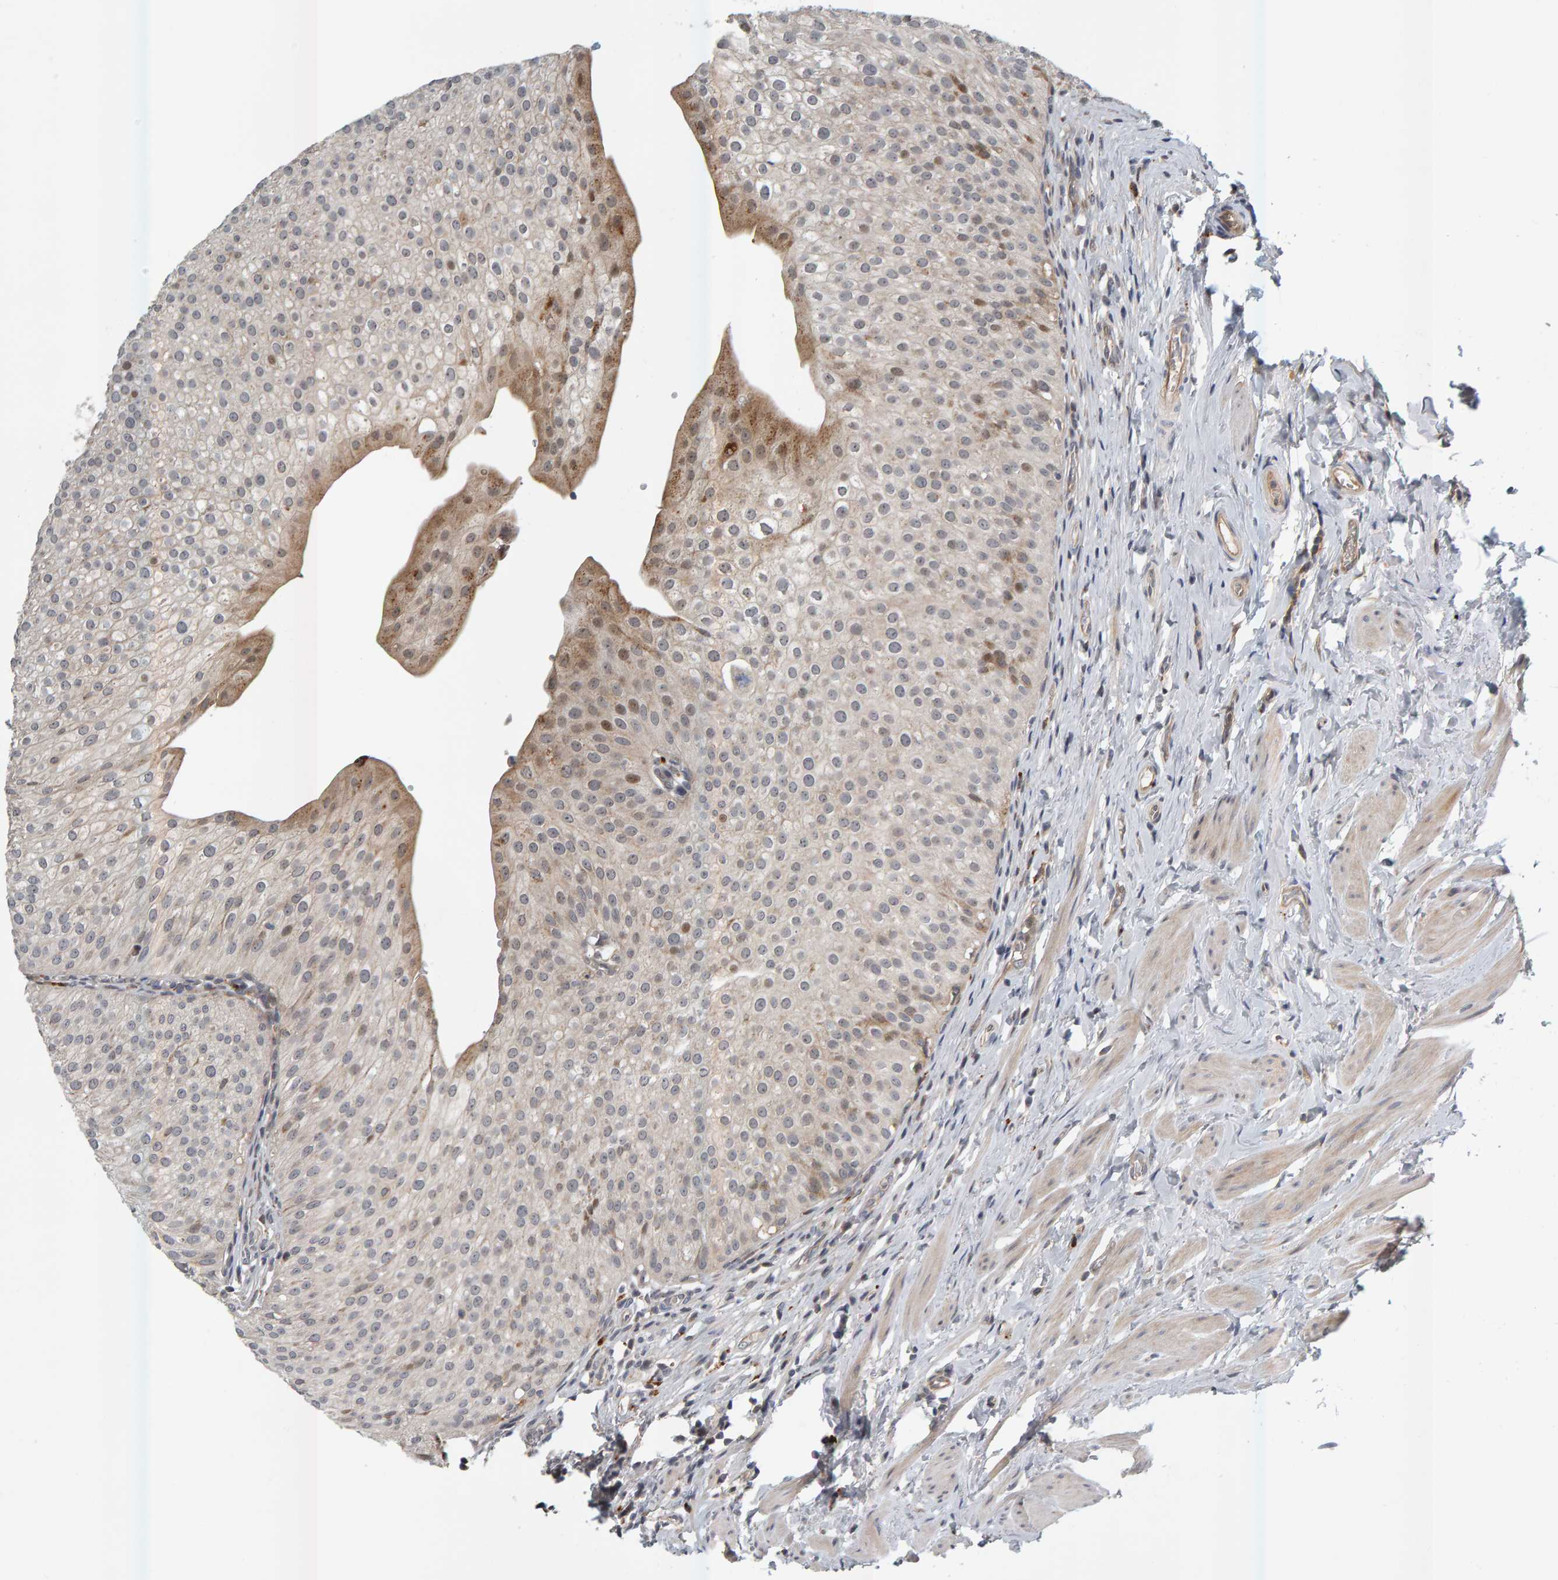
{"staining": {"intensity": "weak", "quantity": "<25%", "location": "cytoplasmic/membranous,nuclear"}, "tissue": "urothelial cancer", "cell_type": "Tumor cells", "image_type": "cancer", "snomed": [{"axis": "morphology", "description": "Normal tissue, NOS"}, {"axis": "morphology", "description": "Urothelial carcinoma, Low grade"}, {"axis": "topography", "description": "Smooth muscle"}, {"axis": "topography", "description": "Urinary bladder"}], "caption": "DAB immunohistochemical staining of urothelial carcinoma (low-grade) reveals no significant staining in tumor cells. (DAB immunohistochemistry visualized using brightfield microscopy, high magnification).", "gene": "ZNF160", "patient": {"sex": "male", "age": 60}}